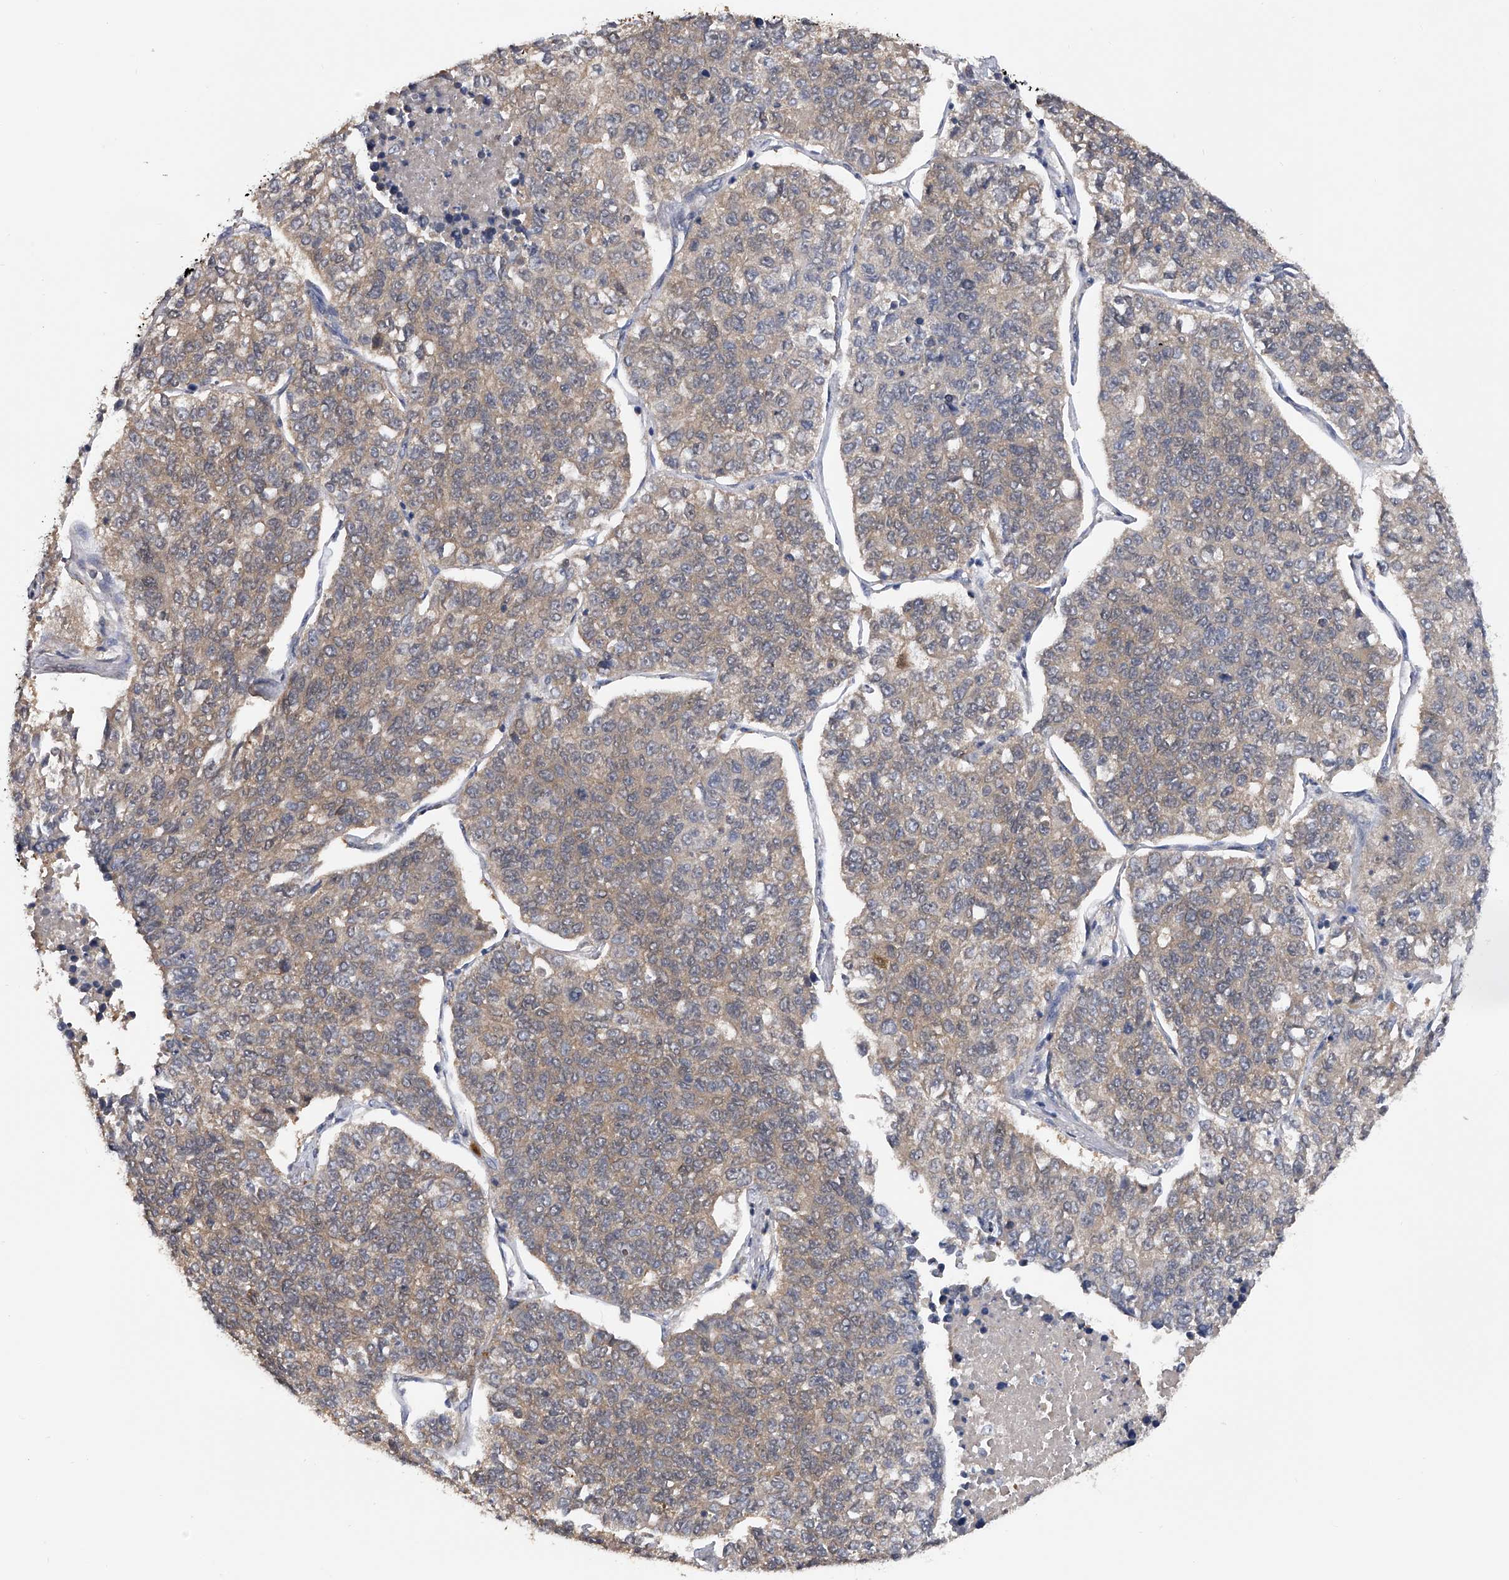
{"staining": {"intensity": "weak", "quantity": "<25%", "location": "cytoplasmic/membranous"}, "tissue": "lung cancer", "cell_type": "Tumor cells", "image_type": "cancer", "snomed": [{"axis": "morphology", "description": "Adenocarcinoma, NOS"}, {"axis": "topography", "description": "Lung"}], "caption": "Adenocarcinoma (lung) was stained to show a protein in brown. There is no significant expression in tumor cells.", "gene": "CFAP298", "patient": {"sex": "male", "age": 49}}